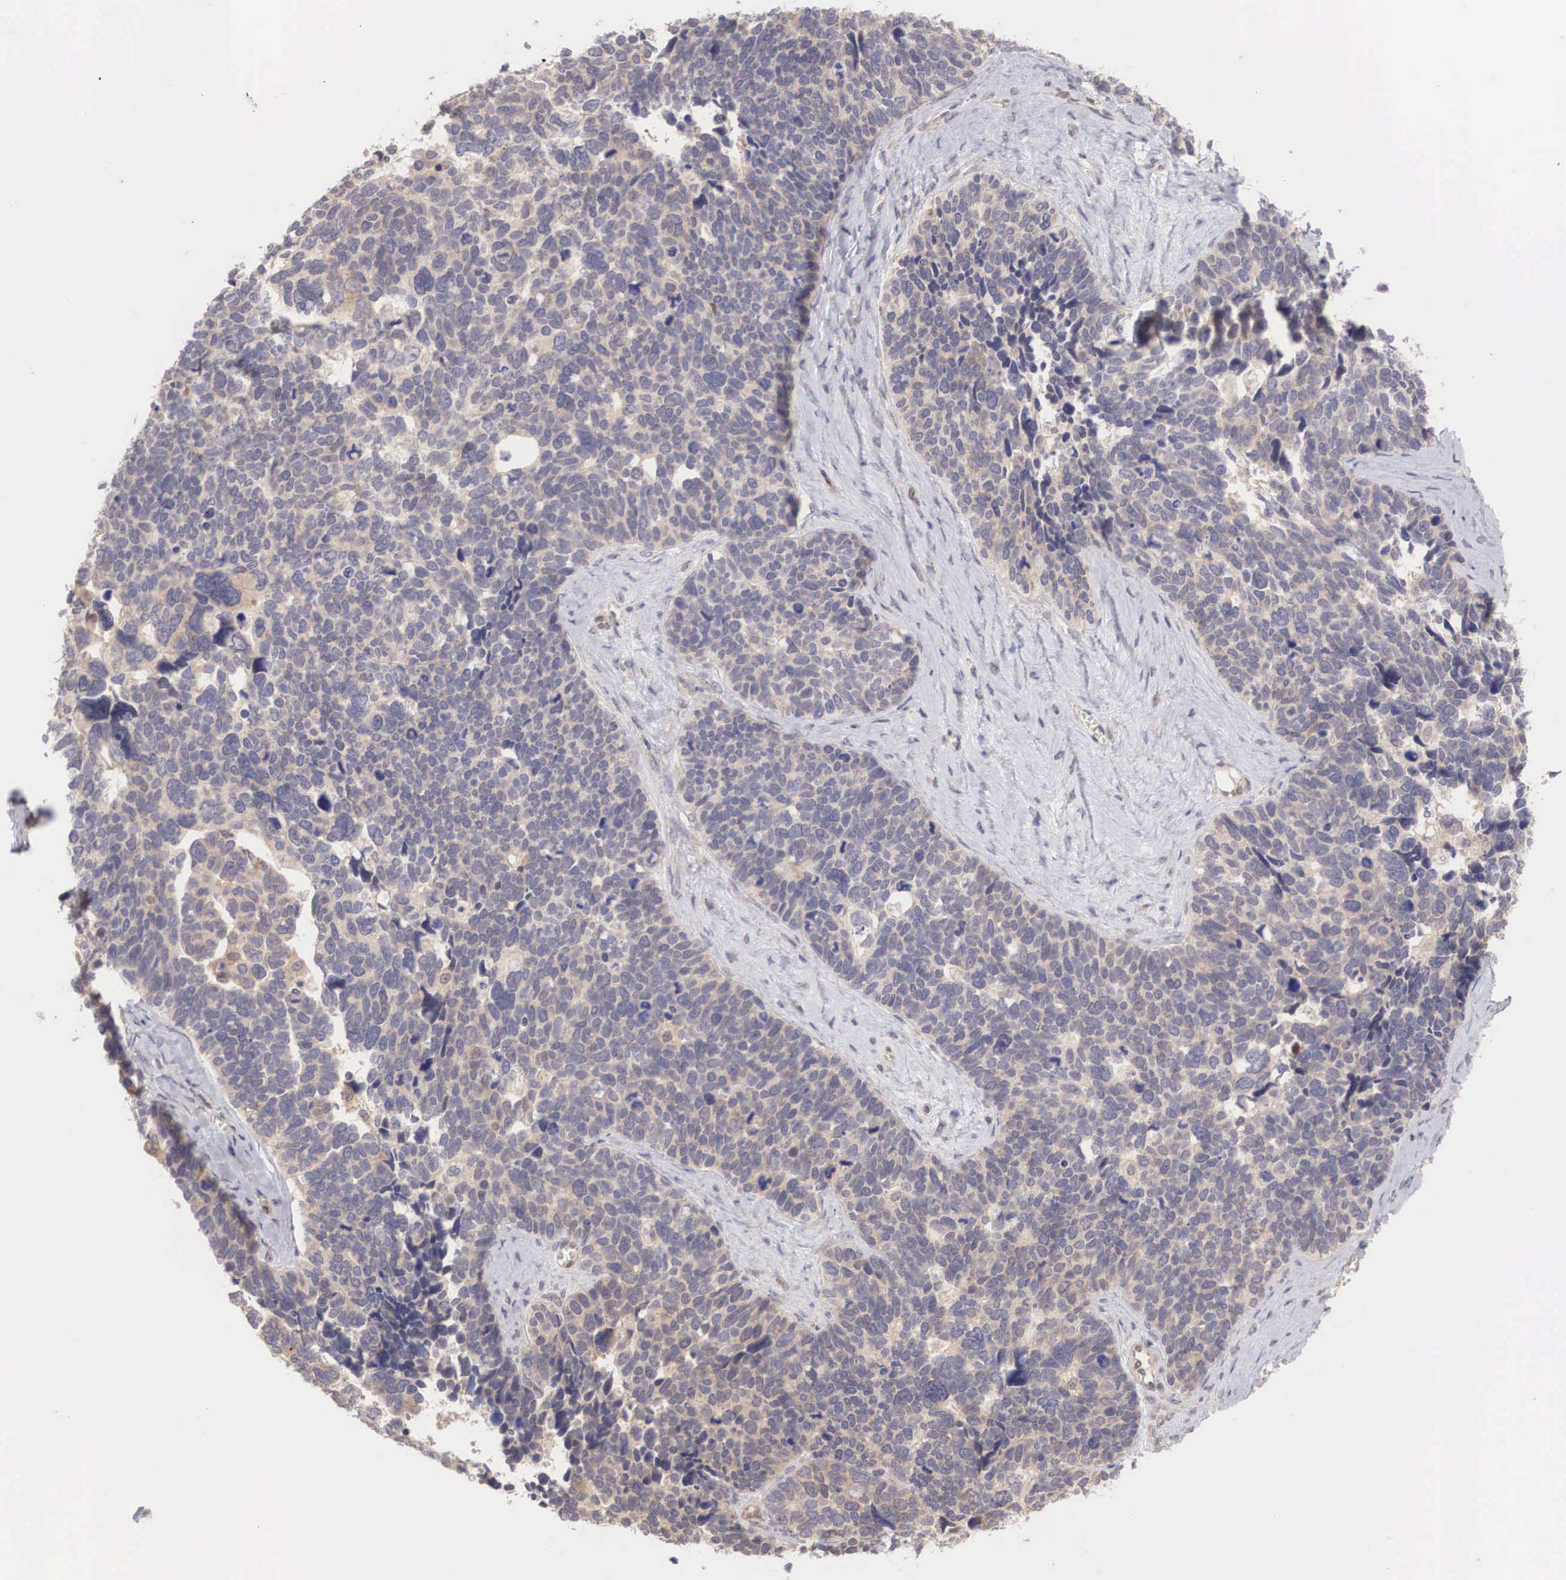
{"staining": {"intensity": "weak", "quantity": "25%-75%", "location": "cytoplasmic/membranous"}, "tissue": "ovarian cancer", "cell_type": "Tumor cells", "image_type": "cancer", "snomed": [{"axis": "morphology", "description": "Cystadenocarcinoma, serous, NOS"}, {"axis": "topography", "description": "Ovary"}], "caption": "A brown stain shows weak cytoplasmic/membranous positivity of a protein in human ovarian cancer (serous cystadenocarcinoma) tumor cells. (IHC, brightfield microscopy, high magnification).", "gene": "DNAJB7", "patient": {"sex": "female", "age": 77}}